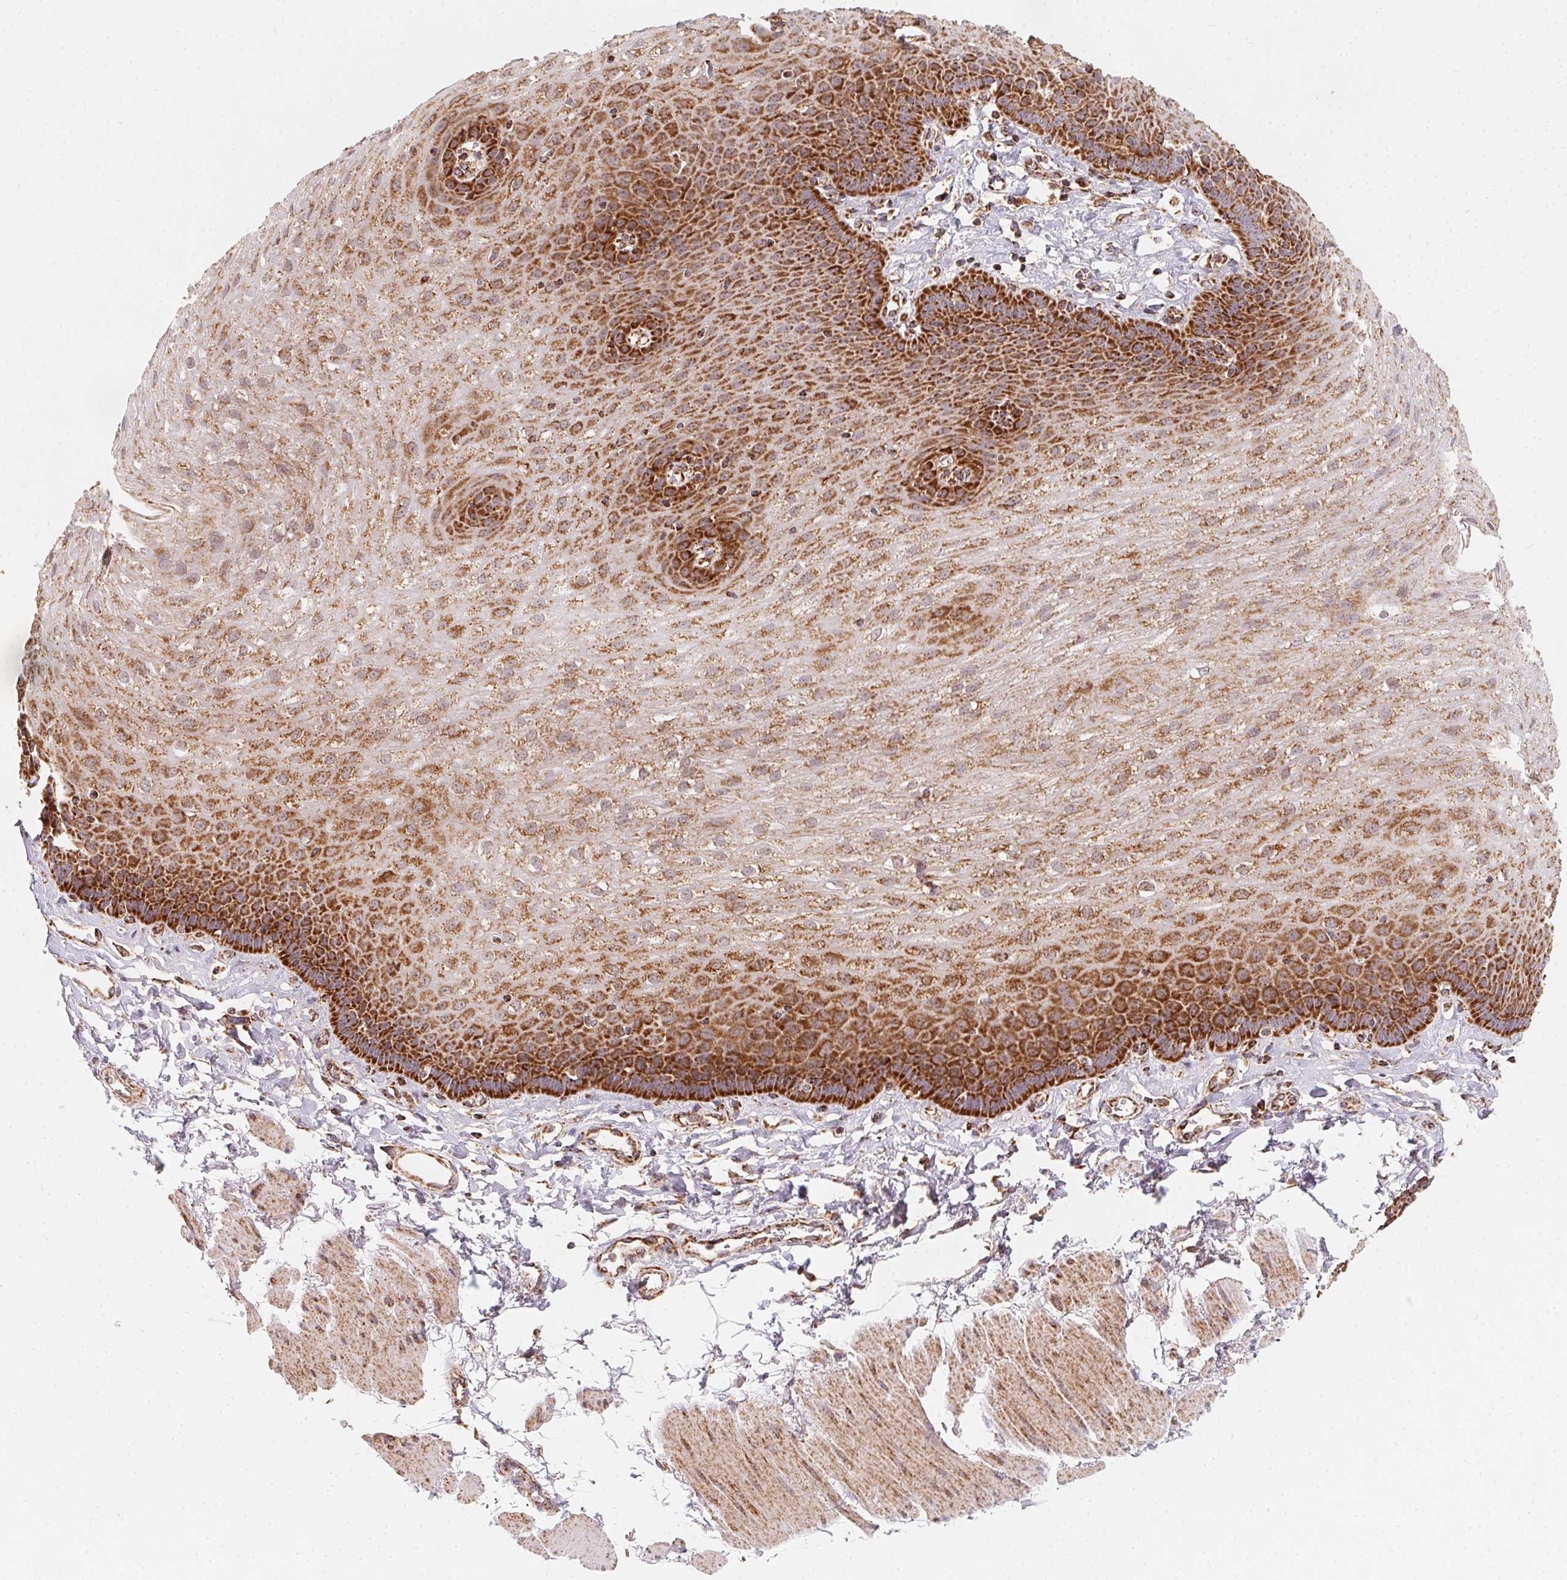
{"staining": {"intensity": "strong", "quantity": ">75%", "location": "cytoplasmic/membranous"}, "tissue": "esophagus", "cell_type": "Squamous epithelial cells", "image_type": "normal", "snomed": [{"axis": "morphology", "description": "Normal tissue, NOS"}, {"axis": "topography", "description": "Esophagus"}], "caption": "Protein expression analysis of benign human esophagus reveals strong cytoplasmic/membranous expression in approximately >75% of squamous epithelial cells. (IHC, brightfield microscopy, high magnification).", "gene": "NDUFS6", "patient": {"sex": "female", "age": 81}}